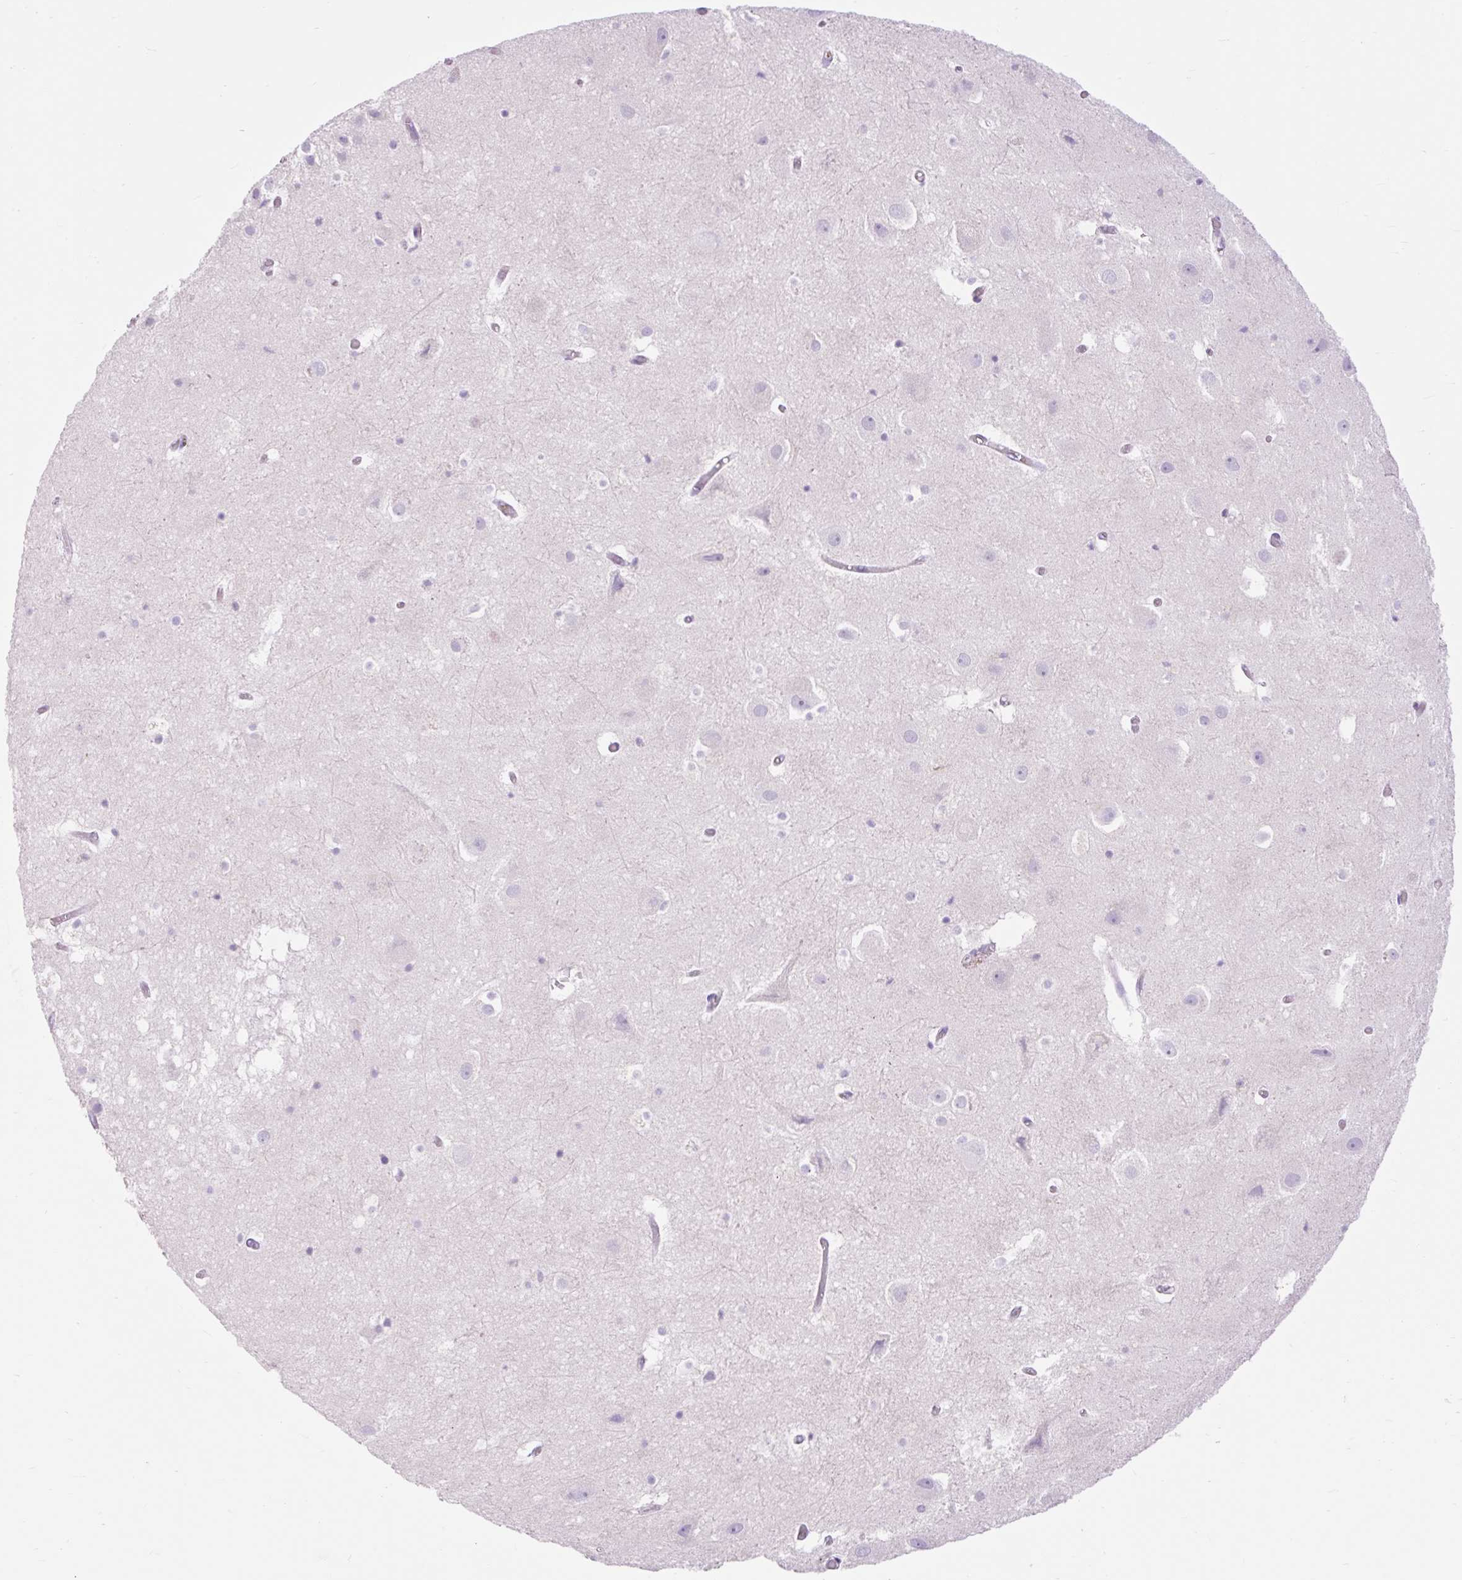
{"staining": {"intensity": "negative", "quantity": "none", "location": "none"}, "tissue": "hippocampus", "cell_type": "Glial cells", "image_type": "normal", "snomed": [{"axis": "morphology", "description": "Normal tissue, NOS"}, {"axis": "topography", "description": "Hippocampus"}], "caption": "Immunohistochemistry (IHC) micrograph of unremarkable hippocampus: hippocampus stained with DAB demonstrates no significant protein expression in glial cells. (DAB (3,3'-diaminobenzidine) IHC, high magnification).", "gene": "SLC25A40", "patient": {"sex": "female", "age": 52}}